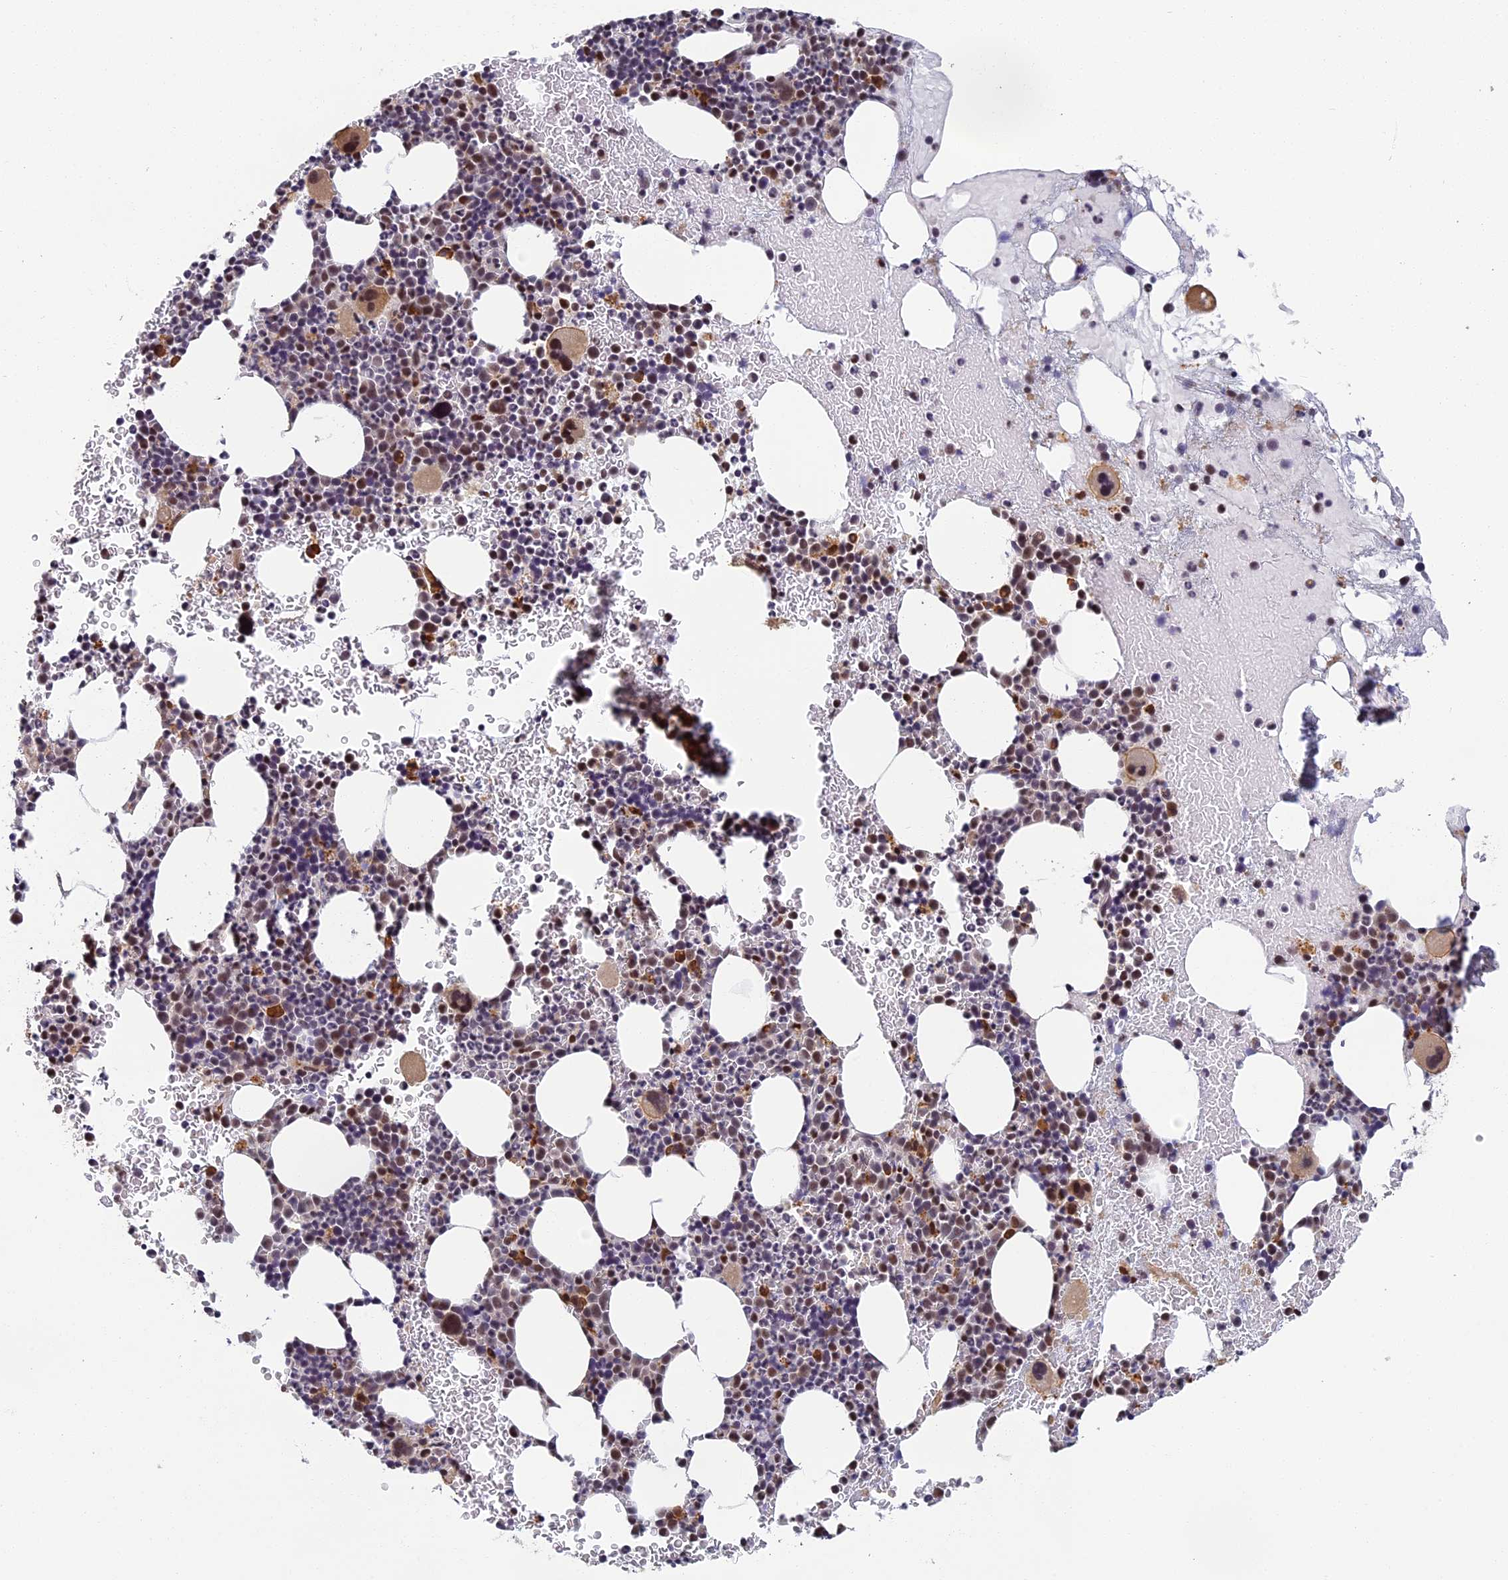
{"staining": {"intensity": "moderate", "quantity": "25%-75%", "location": "cytoplasmic/membranous,nuclear"}, "tissue": "bone marrow", "cell_type": "Hematopoietic cells", "image_type": "normal", "snomed": [{"axis": "morphology", "description": "Normal tissue, NOS"}, {"axis": "topography", "description": "Bone marrow"}], "caption": "Immunohistochemical staining of unremarkable bone marrow displays medium levels of moderate cytoplasmic/membranous,nuclear staining in about 25%-75% of hematopoietic cells.", "gene": "MORF4L1", "patient": {"sex": "female", "age": 83}}